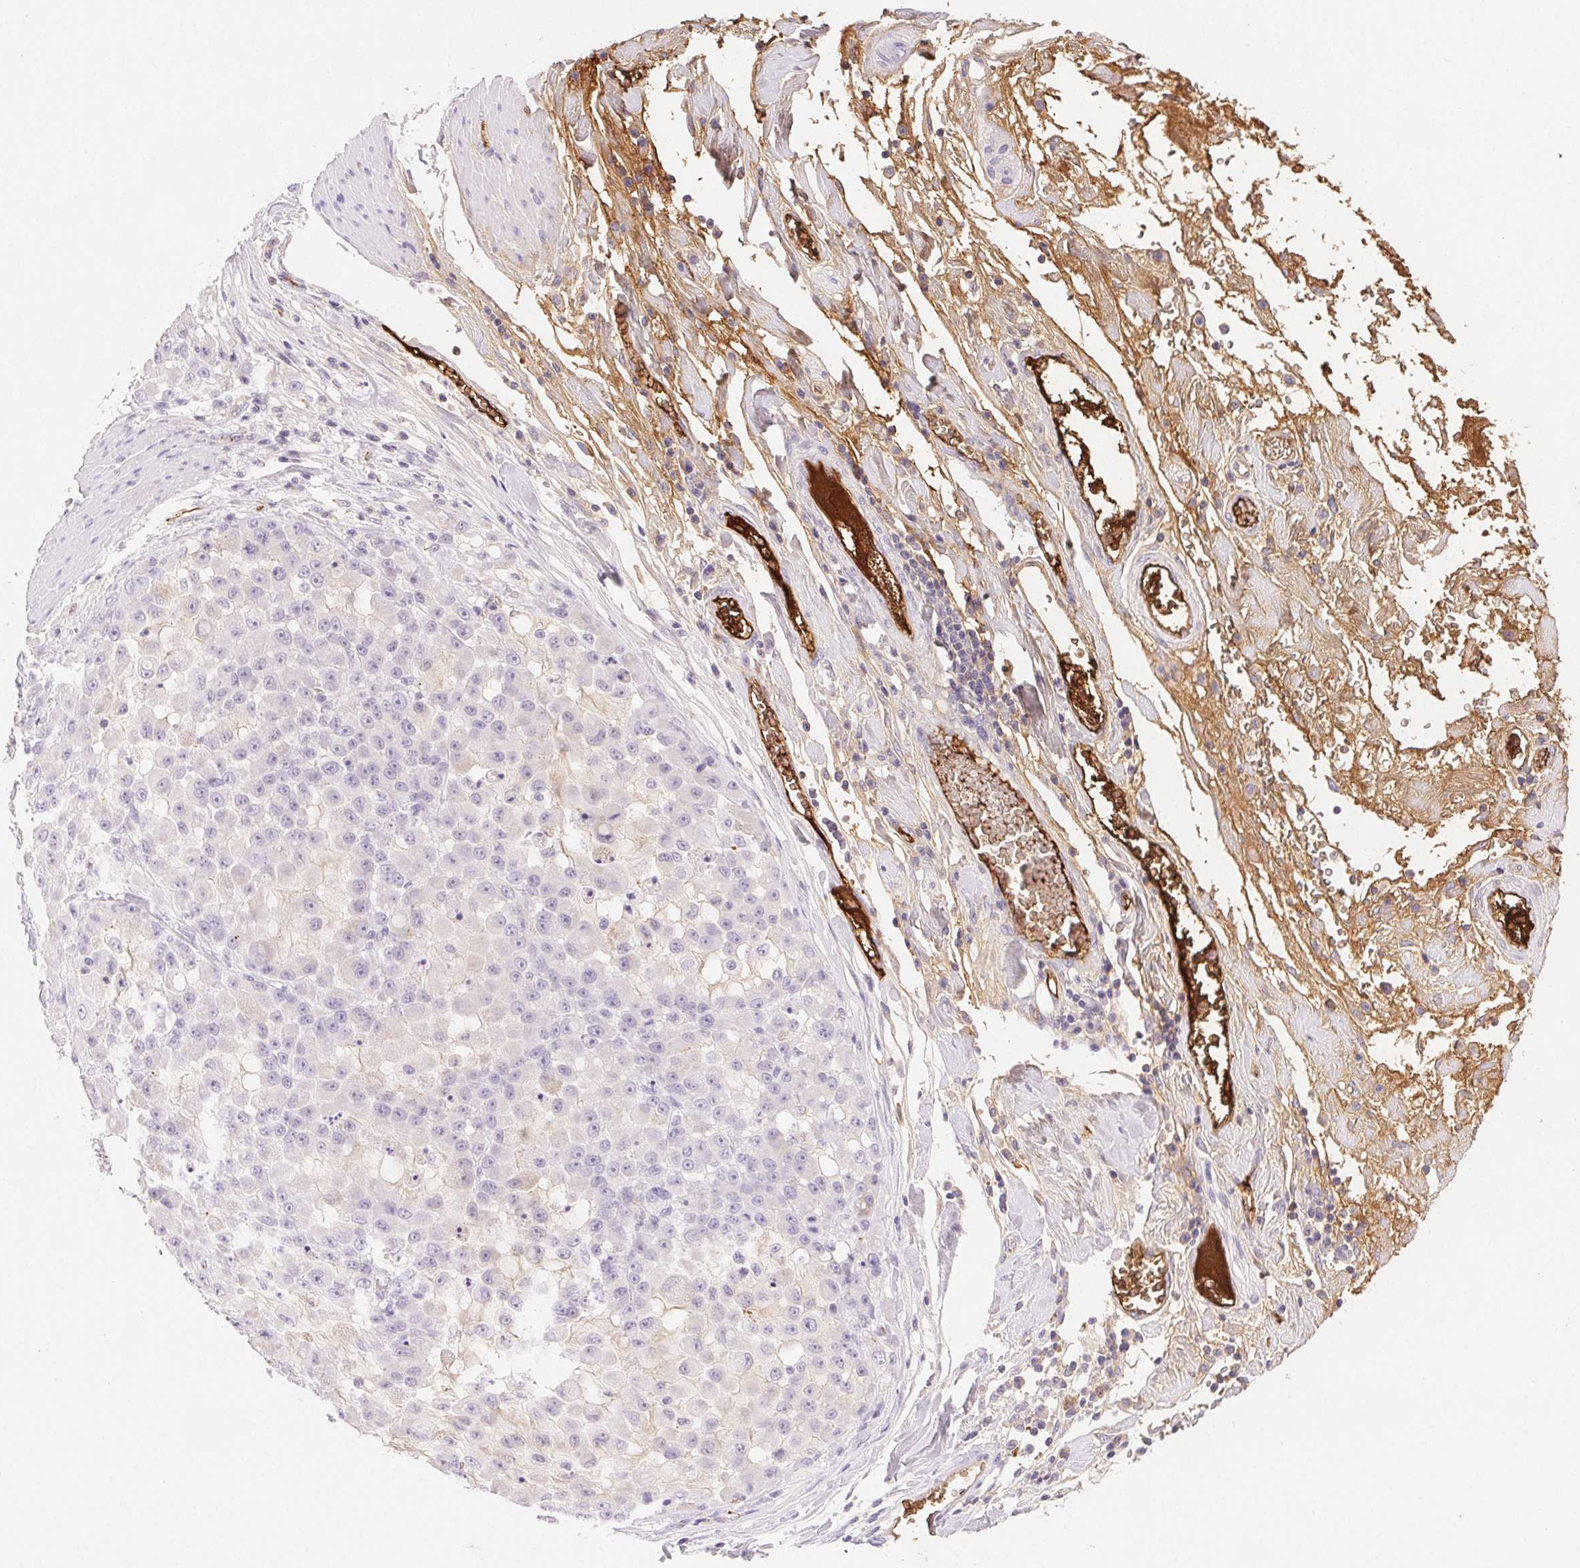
{"staining": {"intensity": "negative", "quantity": "none", "location": "none"}, "tissue": "stomach cancer", "cell_type": "Tumor cells", "image_type": "cancer", "snomed": [{"axis": "morphology", "description": "Adenocarcinoma, NOS"}, {"axis": "topography", "description": "Stomach"}], "caption": "Tumor cells are negative for brown protein staining in stomach cancer (adenocarcinoma).", "gene": "FGA", "patient": {"sex": "female", "age": 76}}